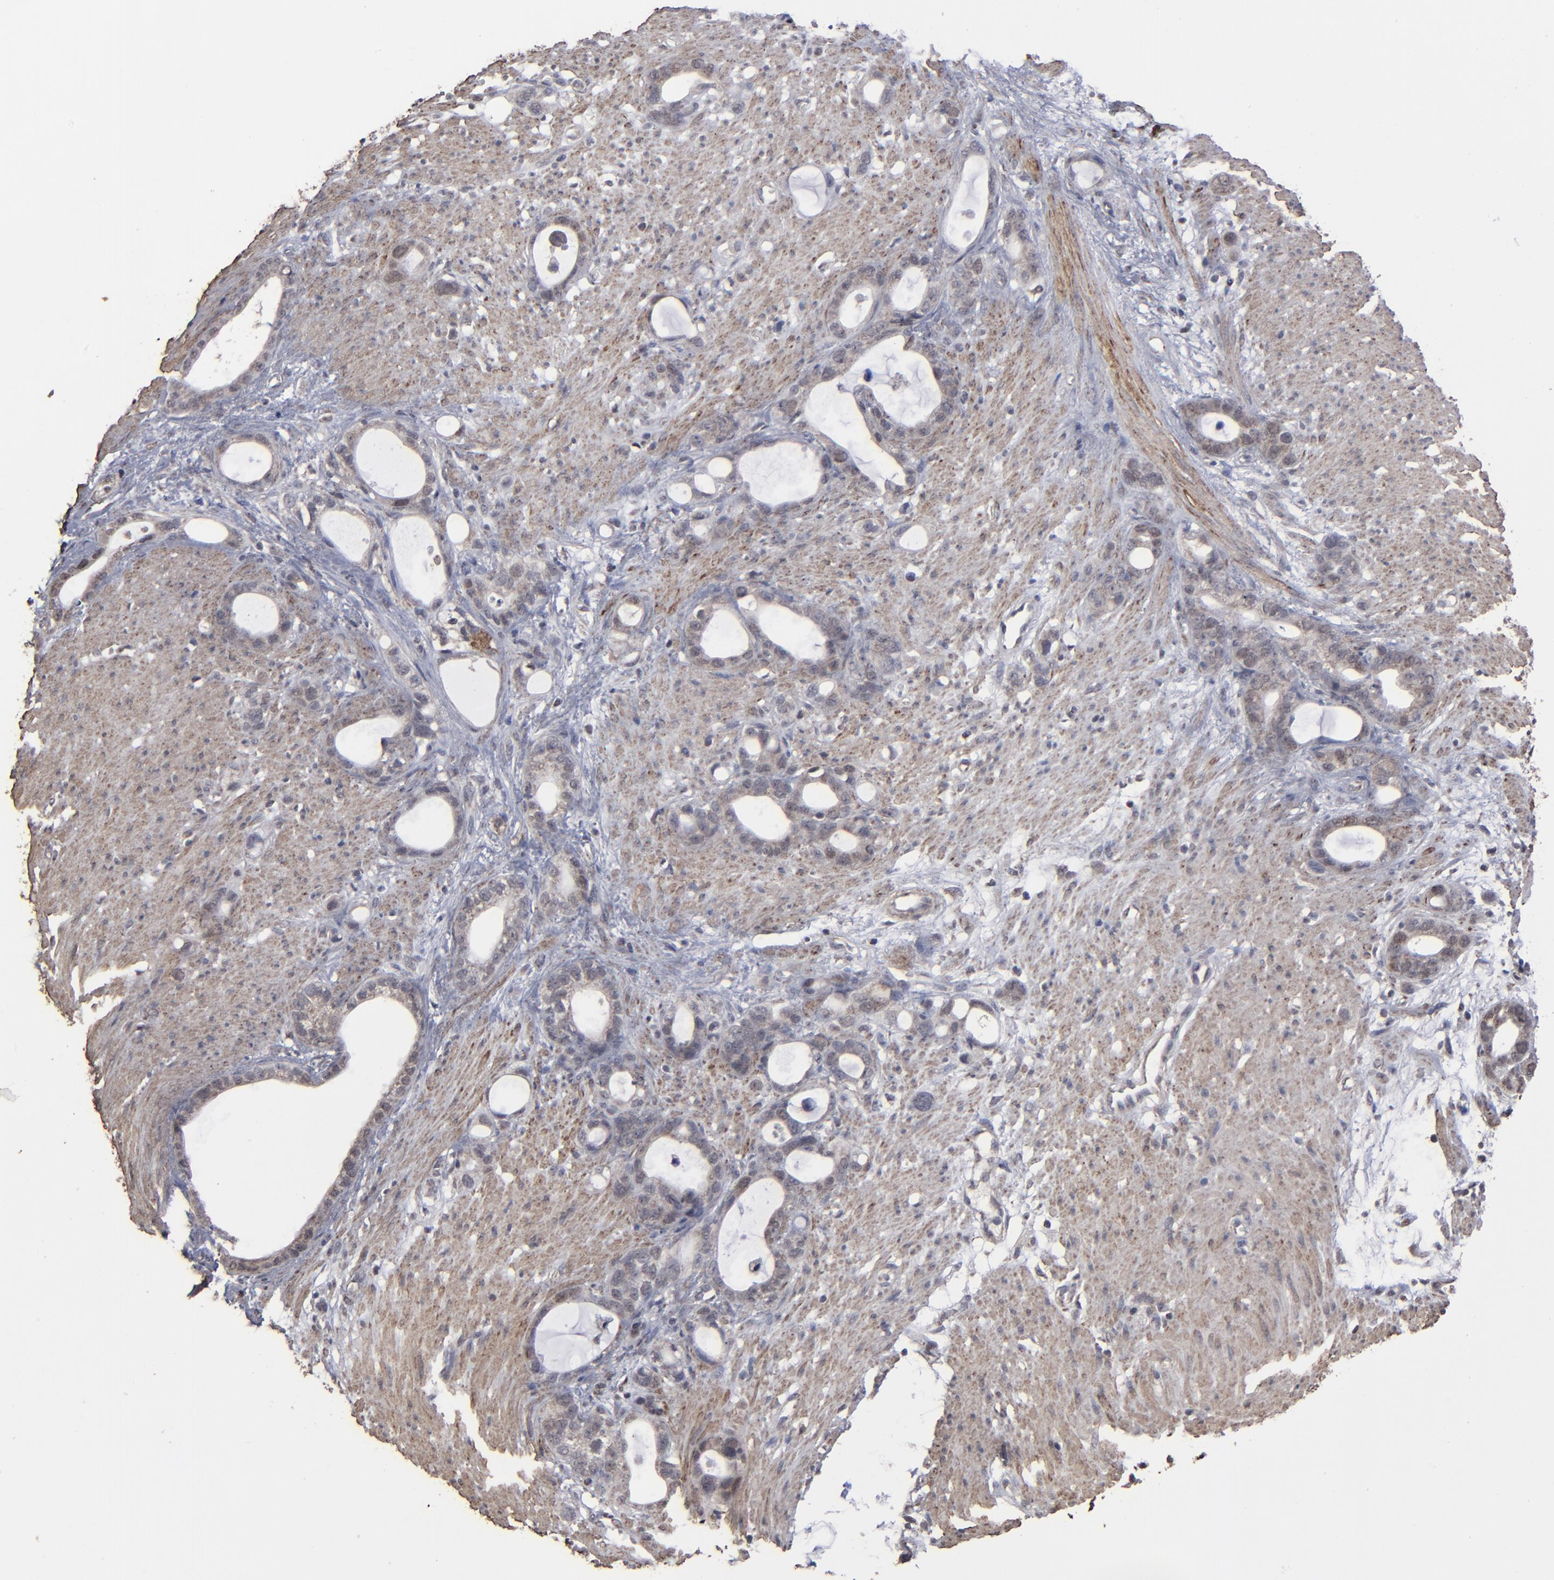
{"staining": {"intensity": "weak", "quantity": ">75%", "location": "cytoplasmic/membranous"}, "tissue": "stomach cancer", "cell_type": "Tumor cells", "image_type": "cancer", "snomed": [{"axis": "morphology", "description": "Adenocarcinoma, NOS"}, {"axis": "topography", "description": "Stomach"}], "caption": "This histopathology image exhibits immunohistochemistry (IHC) staining of stomach cancer, with low weak cytoplasmic/membranous expression in approximately >75% of tumor cells.", "gene": "BNIP3", "patient": {"sex": "female", "age": 75}}